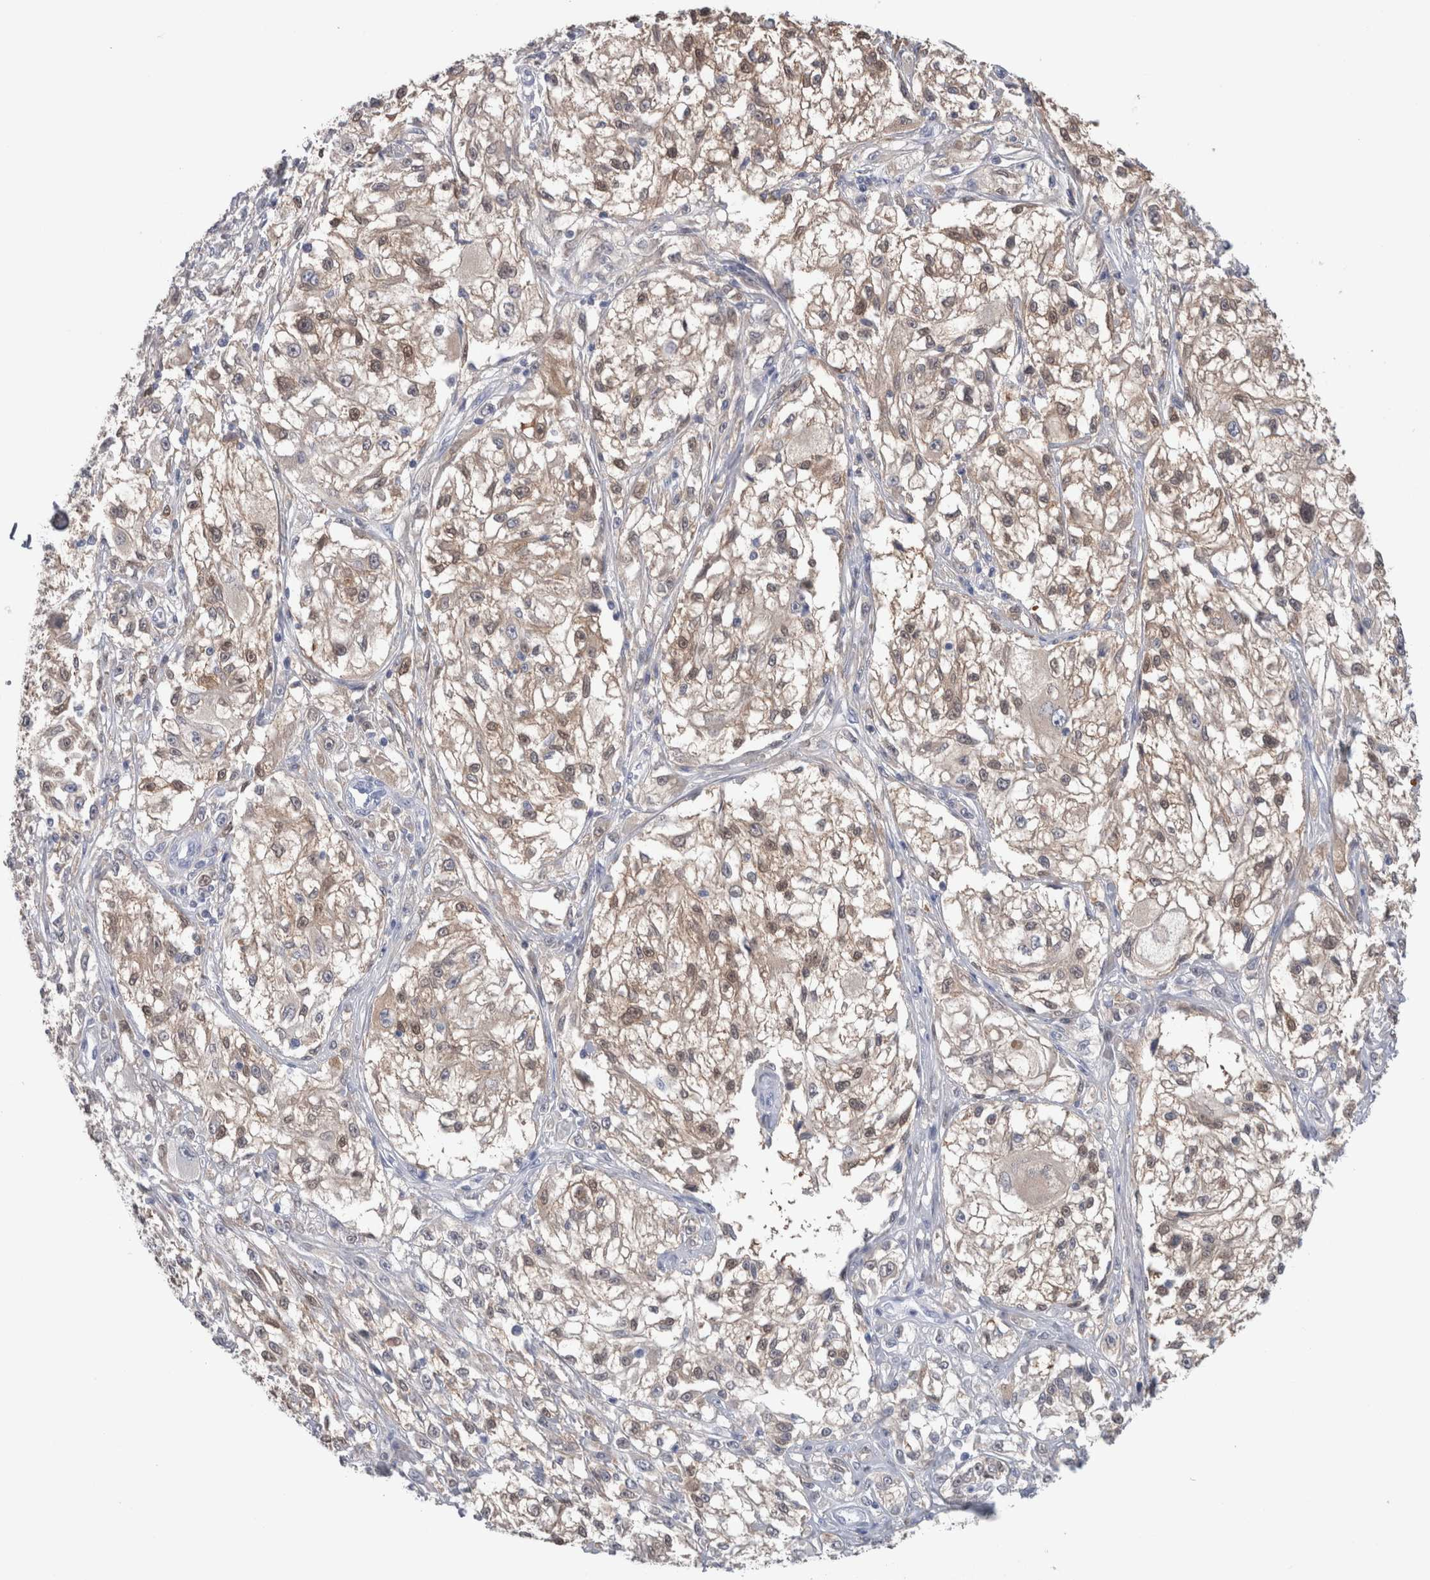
{"staining": {"intensity": "weak", "quantity": "25%-75%", "location": "cytoplasmic/membranous,nuclear"}, "tissue": "melanoma", "cell_type": "Tumor cells", "image_type": "cancer", "snomed": [{"axis": "morphology", "description": "Malignant melanoma, NOS"}, {"axis": "topography", "description": "Skin of head"}], "caption": "Protein expression analysis of human malignant melanoma reveals weak cytoplasmic/membranous and nuclear expression in approximately 25%-75% of tumor cells. The staining was performed using DAB (3,3'-diaminobenzidine) to visualize the protein expression in brown, while the nuclei were stained in blue with hematoxylin (Magnification: 20x).", "gene": "CA8", "patient": {"sex": "male", "age": 83}}